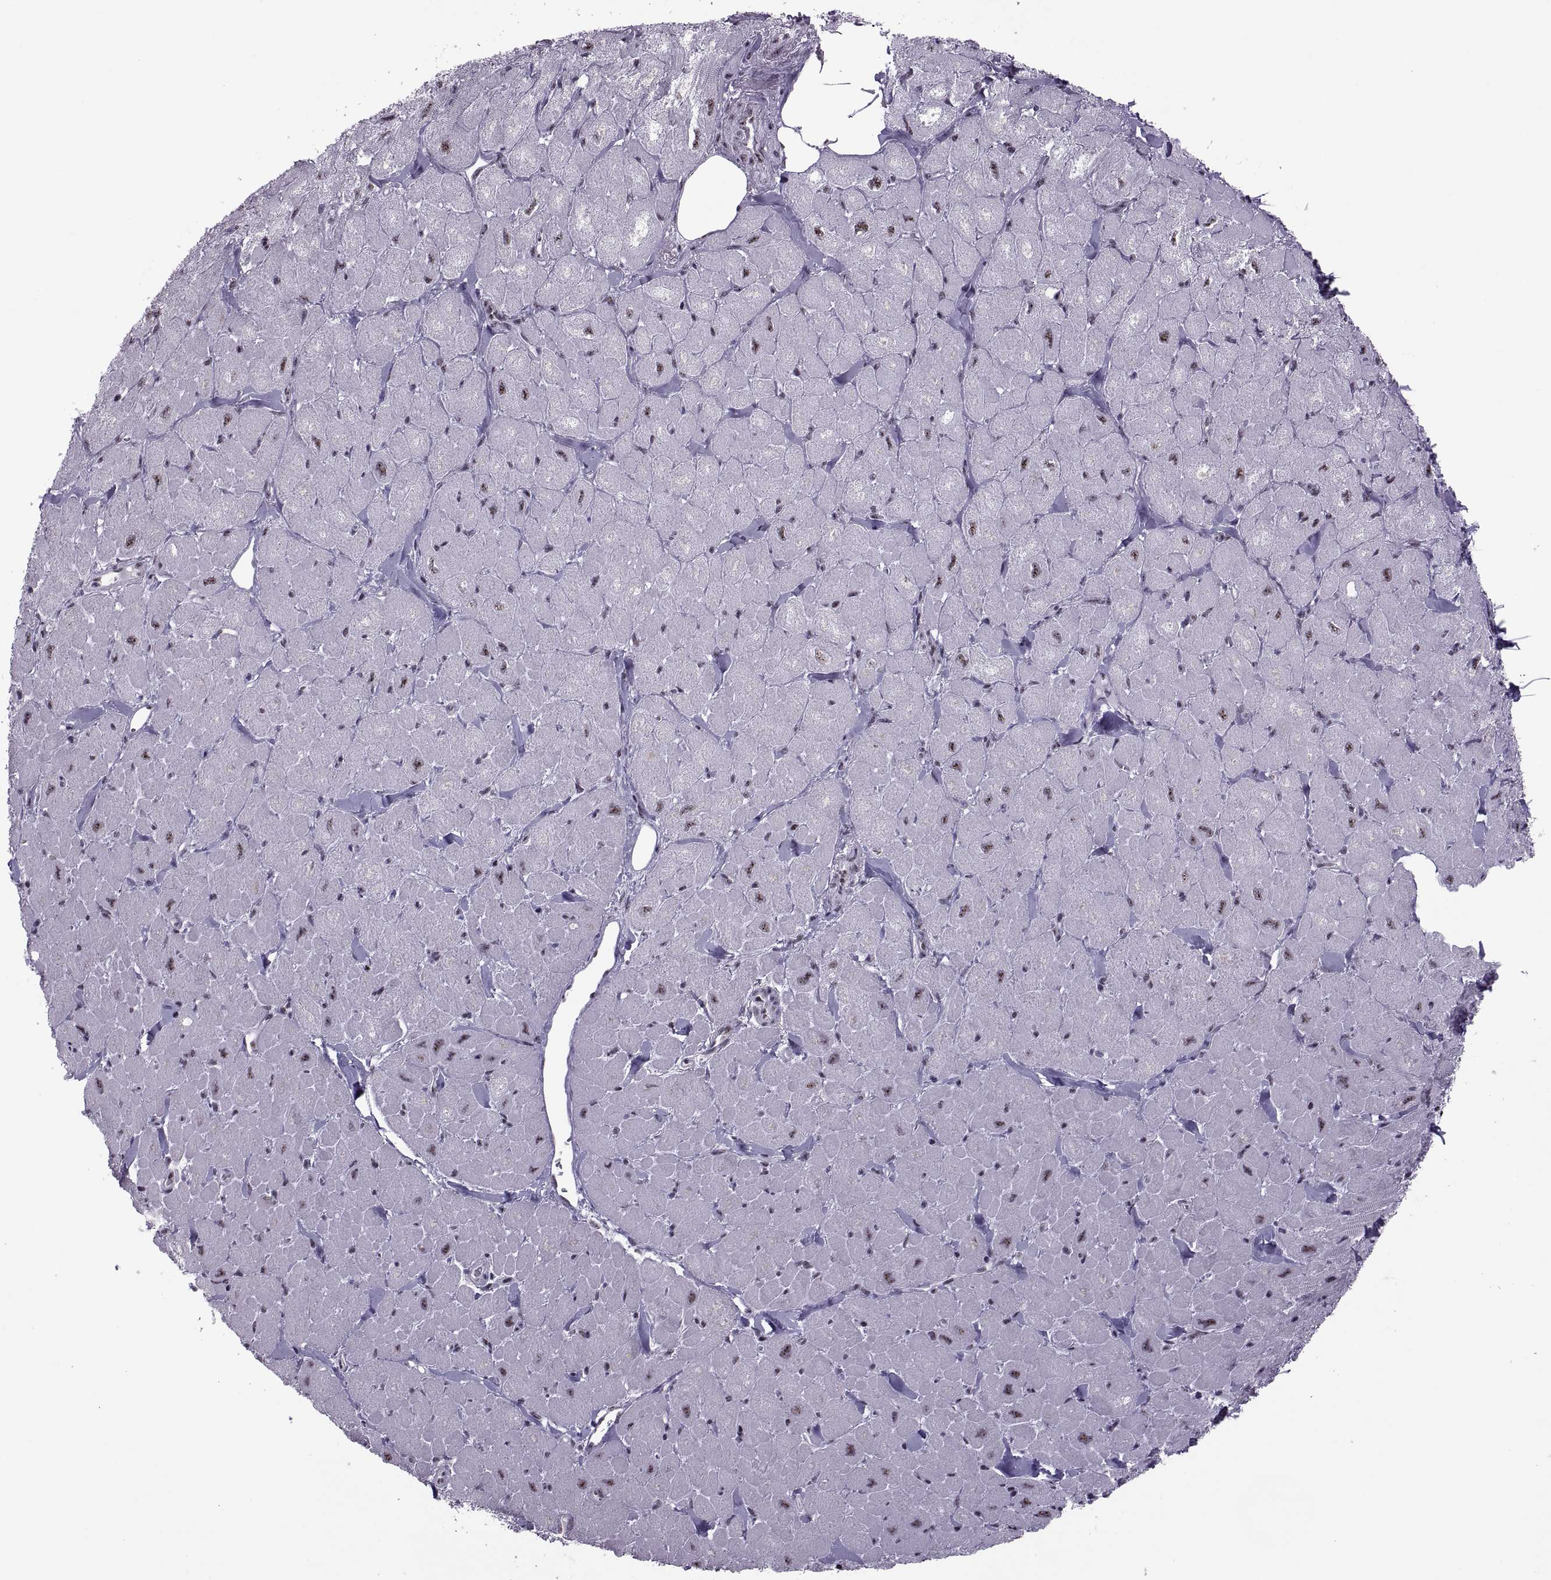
{"staining": {"intensity": "weak", "quantity": "<25%", "location": "nuclear"}, "tissue": "heart muscle", "cell_type": "Cardiomyocytes", "image_type": "normal", "snomed": [{"axis": "morphology", "description": "Normal tissue, NOS"}, {"axis": "topography", "description": "Heart"}], "caption": "The micrograph displays no staining of cardiomyocytes in benign heart muscle. Brightfield microscopy of IHC stained with DAB (3,3'-diaminobenzidine) (brown) and hematoxylin (blue), captured at high magnification.", "gene": "MAGEA4", "patient": {"sex": "male", "age": 60}}